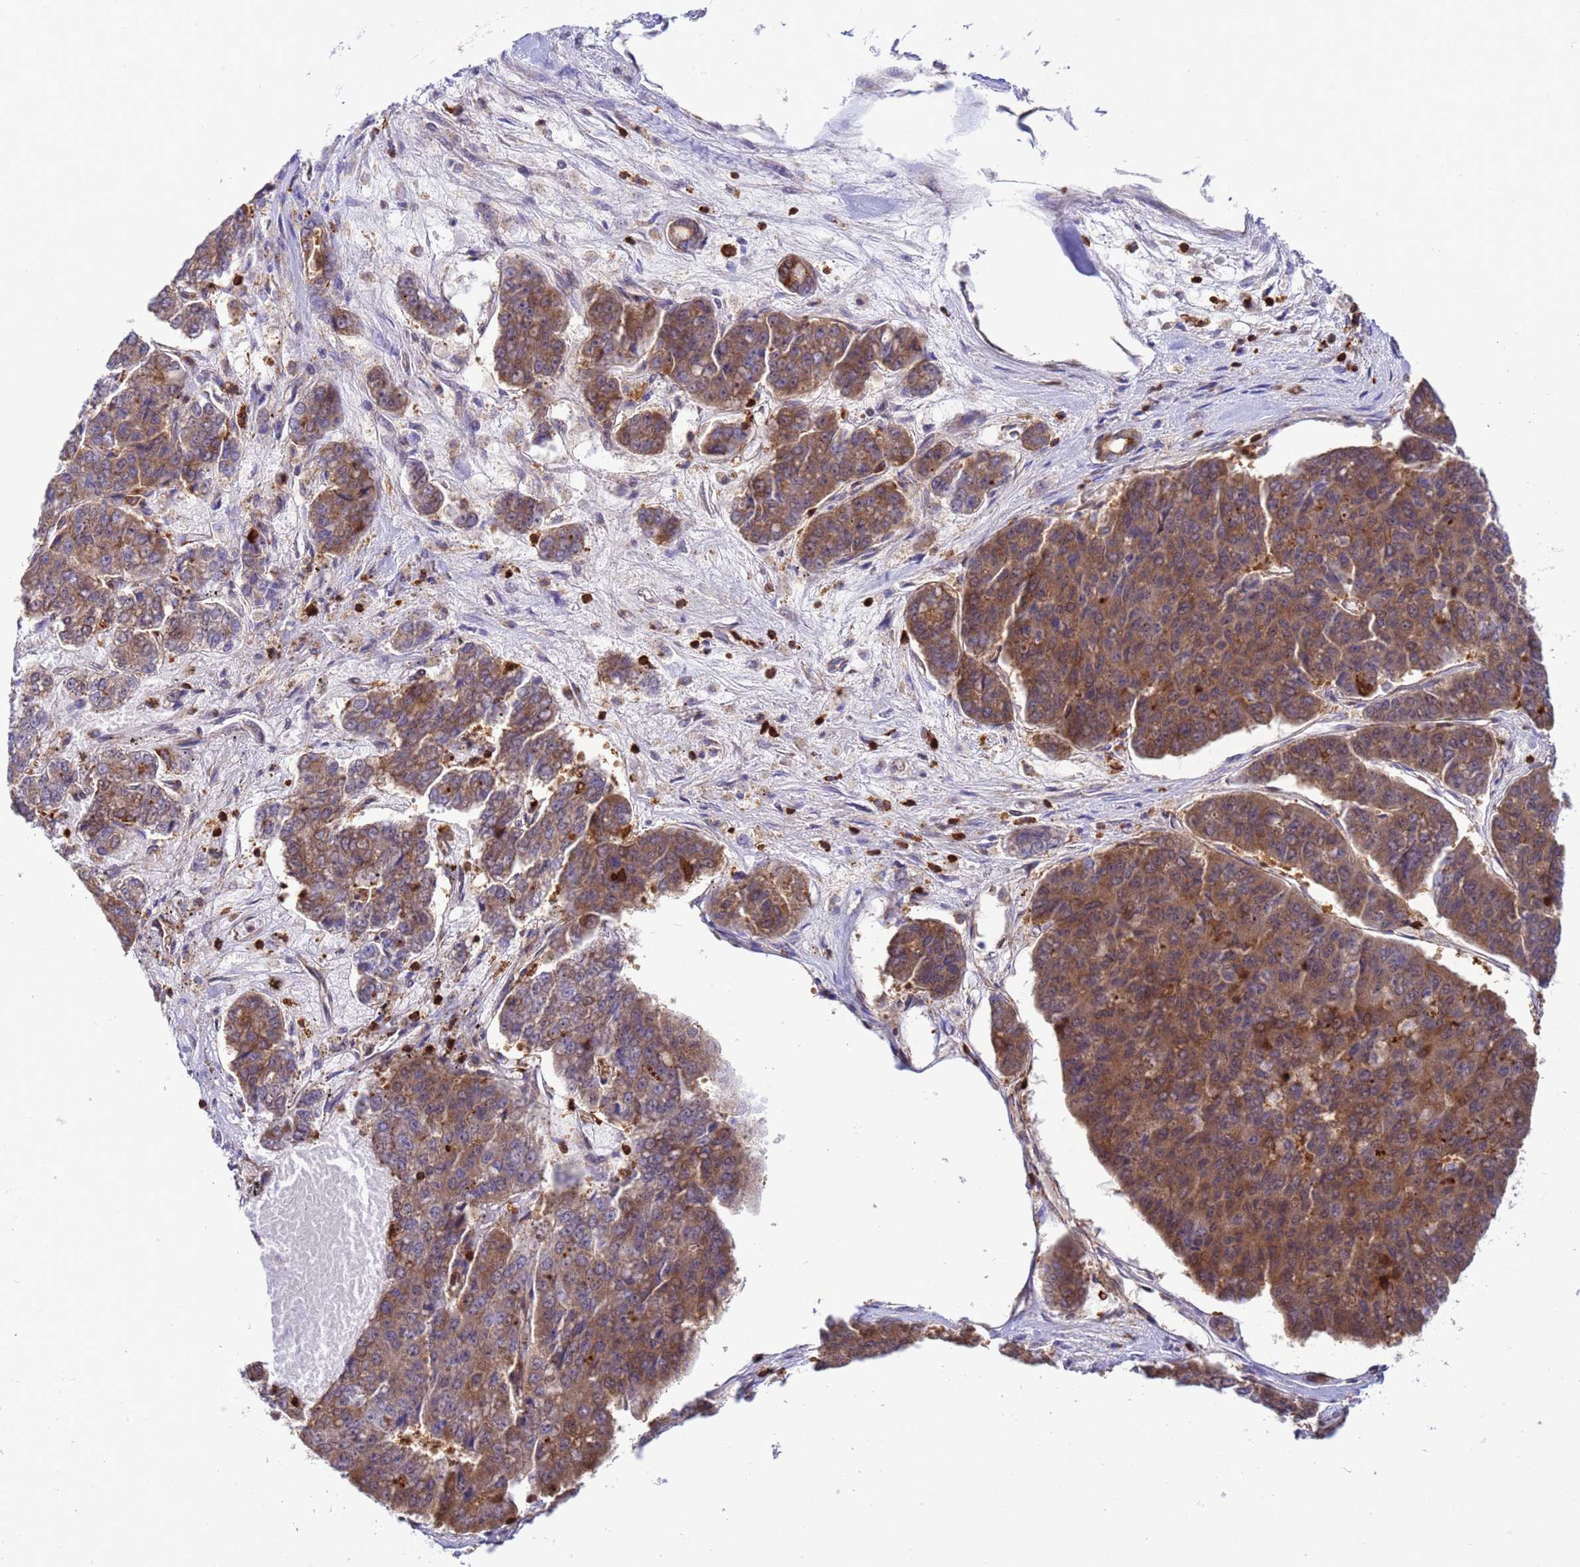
{"staining": {"intensity": "moderate", "quantity": ">75%", "location": "cytoplasmic/membranous"}, "tissue": "pancreatic cancer", "cell_type": "Tumor cells", "image_type": "cancer", "snomed": [{"axis": "morphology", "description": "Adenocarcinoma, NOS"}, {"axis": "topography", "description": "Pancreas"}], "caption": "Immunohistochemical staining of human pancreatic cancer displays medium levels of moderate cytoplasmic/membranous protein staining in approximately >75% of tumor cells.", "gene": "EZR", "patient": {"sex": "male", "age": 50}}